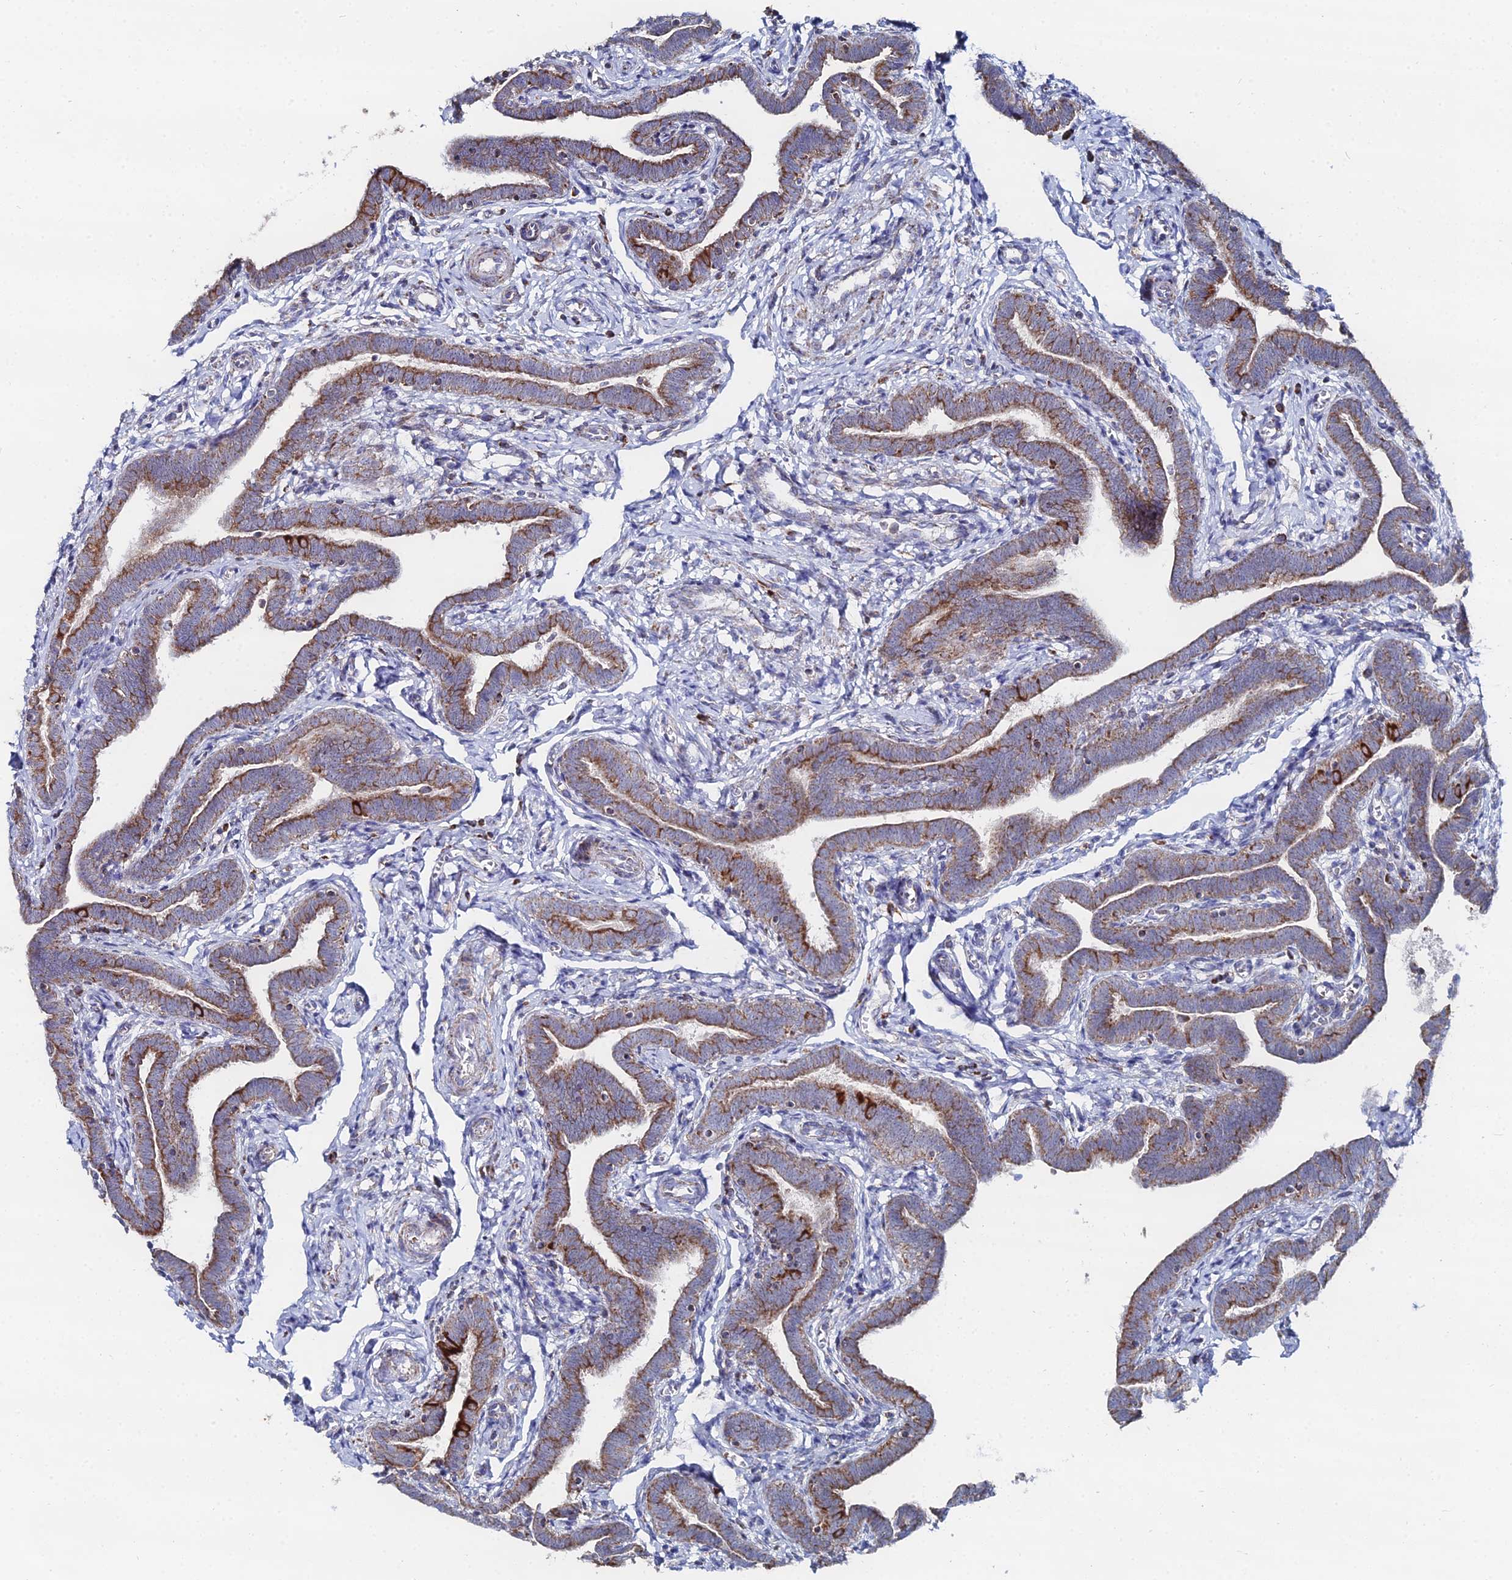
{"staining": {"intensity": "moderate", "quantity": ">75%", "location": "cytoplasmic/membranous"}, "tissue": "fallopian tube", "cell_type": "Glandular cells", "image_type": "normal", "snomed": [{"axis": "morphology", "description": "Normal tissue, NOS"}, {"axis": "topography", "description": "Fallopian tube"}], "caption": "An immunohistochemistry histopathology image of benign tissue is shown. Protein staining in brown labels moderate cytoplasmic/membranous positivity in fallopian tube within glandular cells.", "gene": "MPC1", "patient": {"sex": "female", "age": 36}}